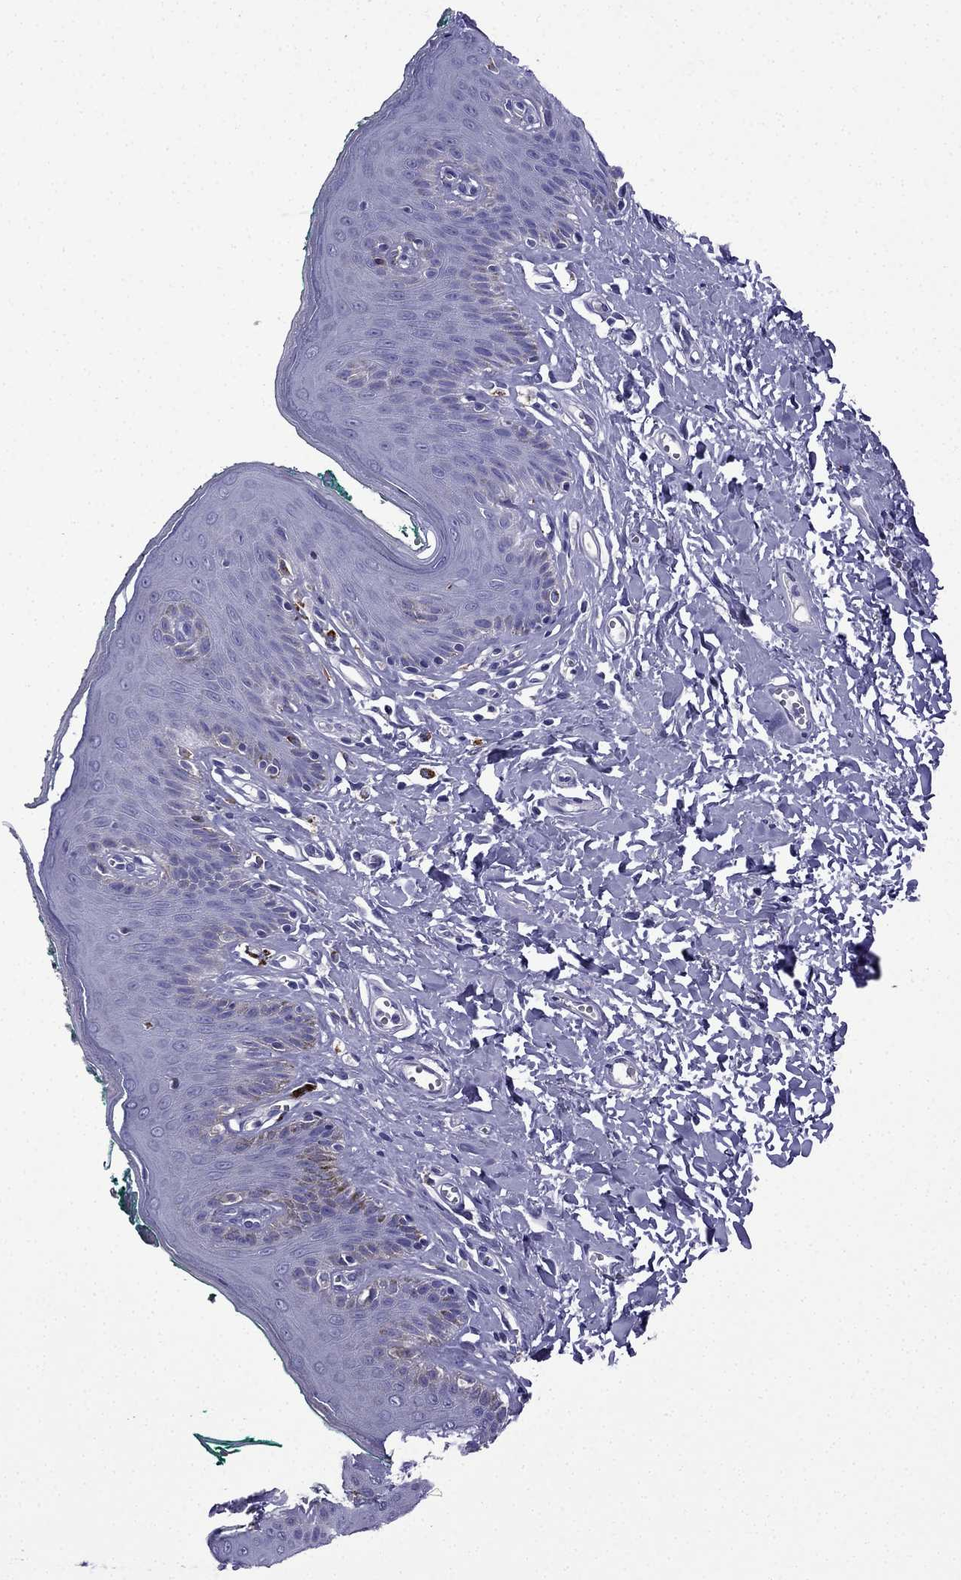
{"staining": {"intensity": "negative", "quantity": "none", "location": "none"}, "tissue": "skin", "cell_type": "Epidermal cells", "image_type": "normal", "snomed": [{"axis": "morphology", "description": "Normal tissue, NOS"}, {"axis": "topography", "description": "Vulva"}], "caption": "Epidermal cells are negative for brown protein staining in unremarkable skin. The staining is performed using DAB (3,3'-diaminobenzidine) brown chromogen with nuclei counter-stained in using hematoxylin.", "gene": "TSSK4", "patient": {"sex": "female", "age": 66}}